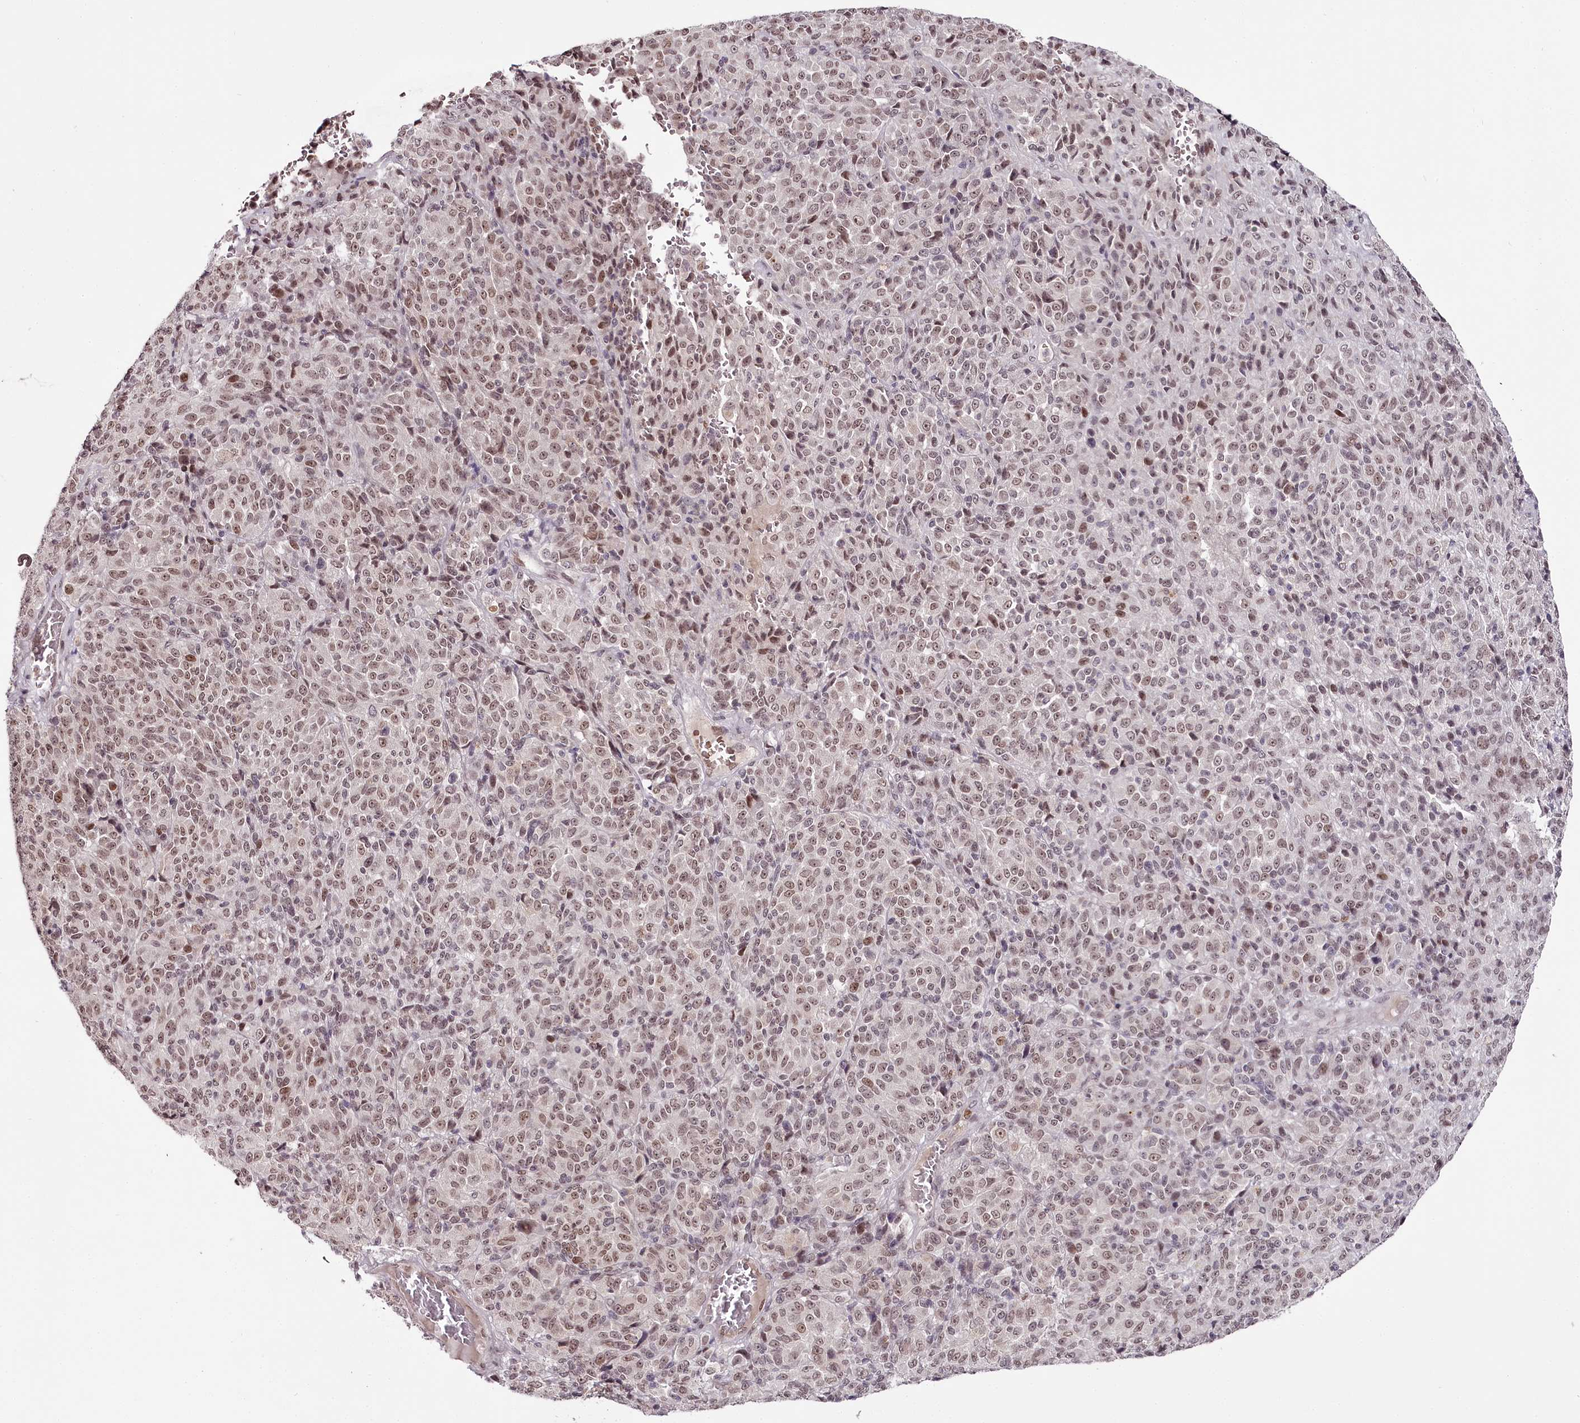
{"staining": {"intensity": "weak", "quantity": ">75%", "location": "nuclear"}, "tissue": "melanoma", "cell_type": "Tumor cells", "image_type": "cancer", "snomed": [{"axis": "morphology", "description": "Malignant melanoma, Metastatic site"}, {"axis": "topography", "description": "Brain"}], "caption": "Human melanoma stained with a brown dye displays weak nuclear positive expression in approximately >75% of tumor cells.", "gene": "THYN1", "patient": {"sex": "female", "age": 56}}